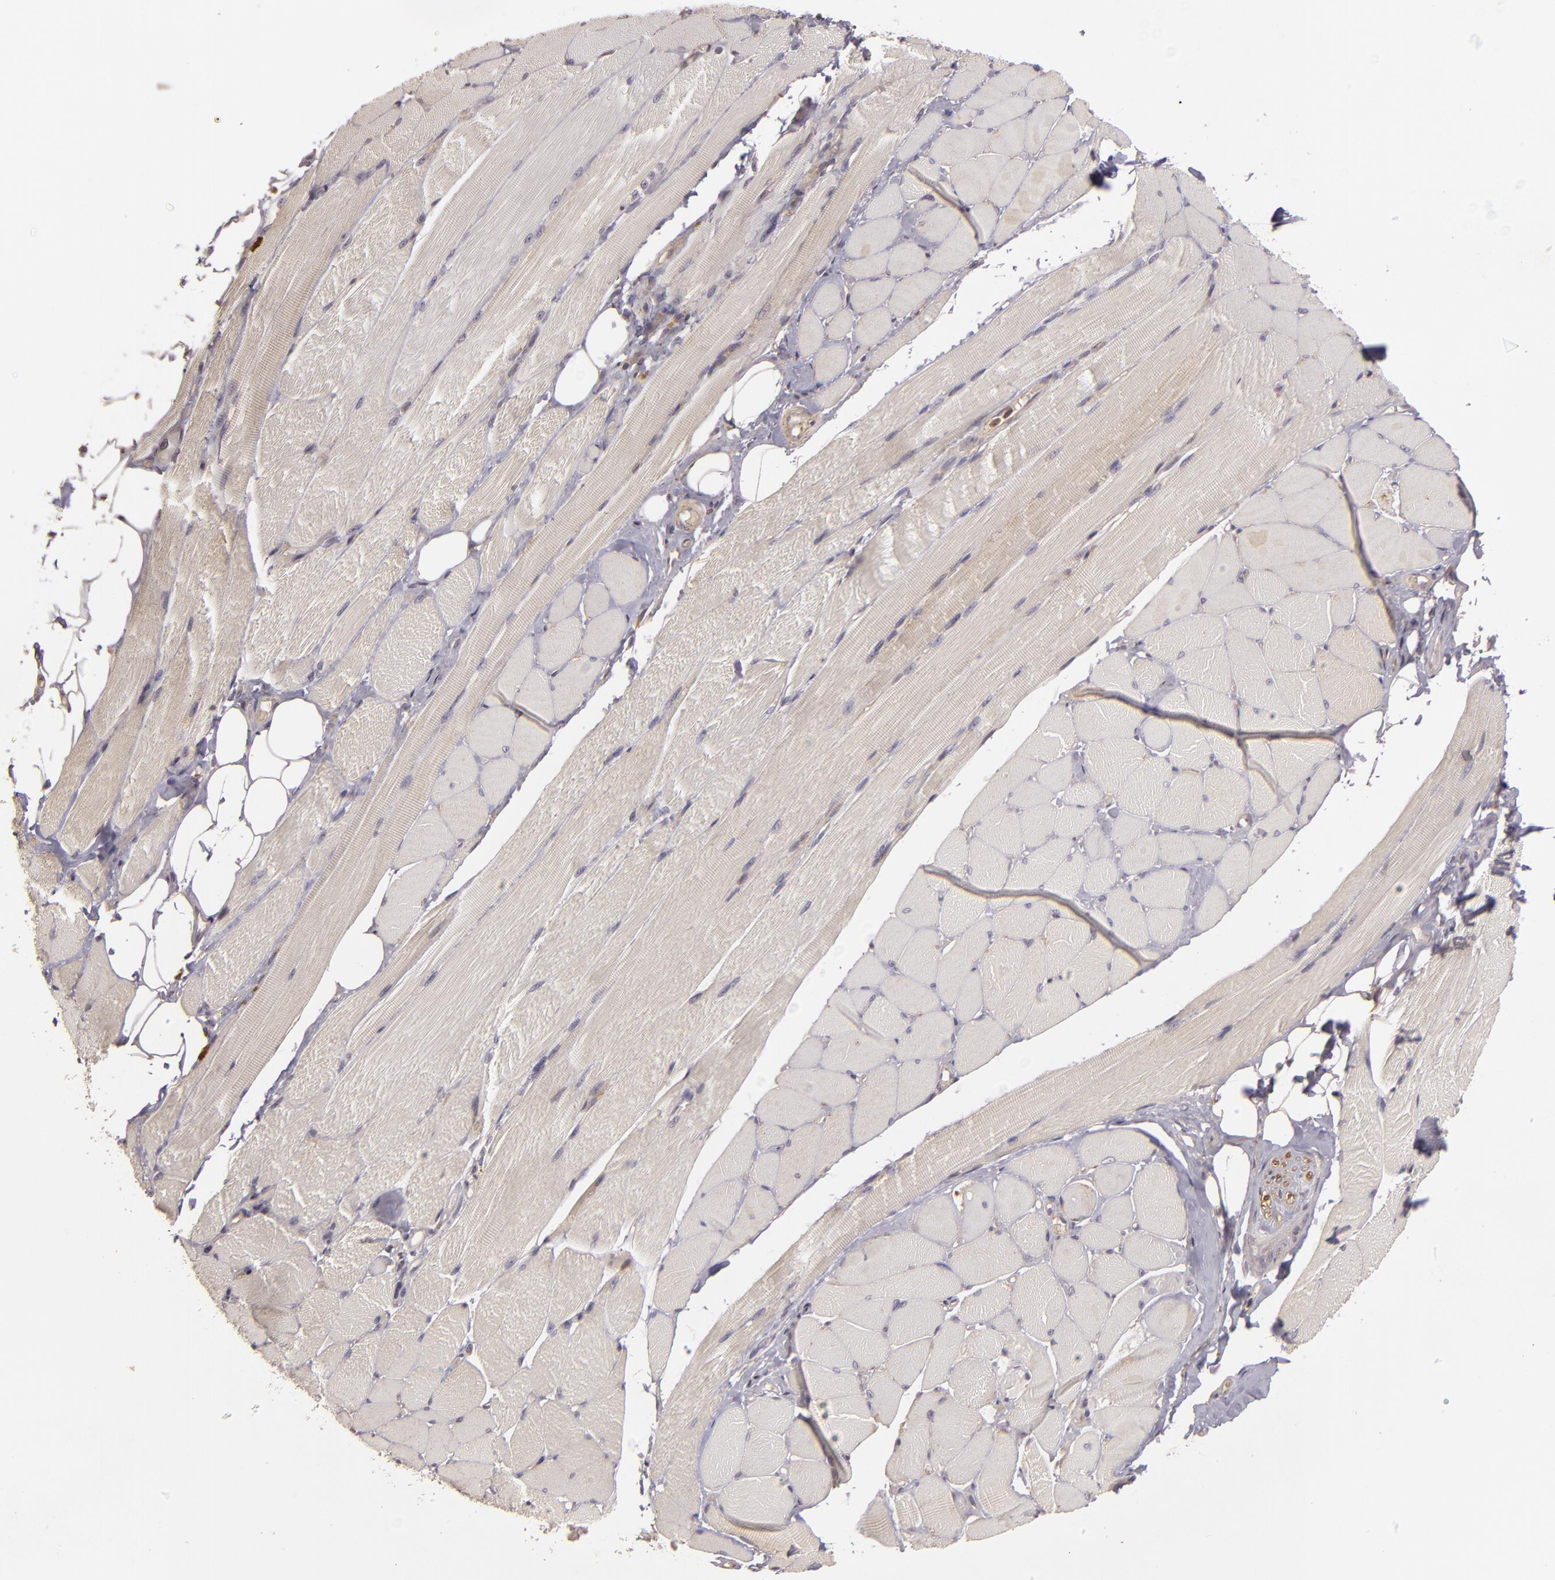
{"staining": {"intensity": "moderate", "quantity": "25%-75%", "location": "cytoplasmic/membranous"}, "tissue": "adipose tissue", "cell_type": "Adipocytes", "image_type": "normal", "snomed": [{"axis": "morphology", "description": "Normal tissue, NOS"}, {"axis": "topography", "description": "Skeletal muscle"}, {"axis": "topography", "description": "Peripheral nerve tissue"}], "caption": "Immunohistochemistry (IHC) (DAB (3,3'-diaminobenzidine)) staining of benign adipose tissue displays moderate cytoplasmic/membranous protein staining in approximately 25%-75% of adipocytes. Nuclei are stained in blue.", "gene": "HRAS", "patient": {"sex": "female", "age": 84}}